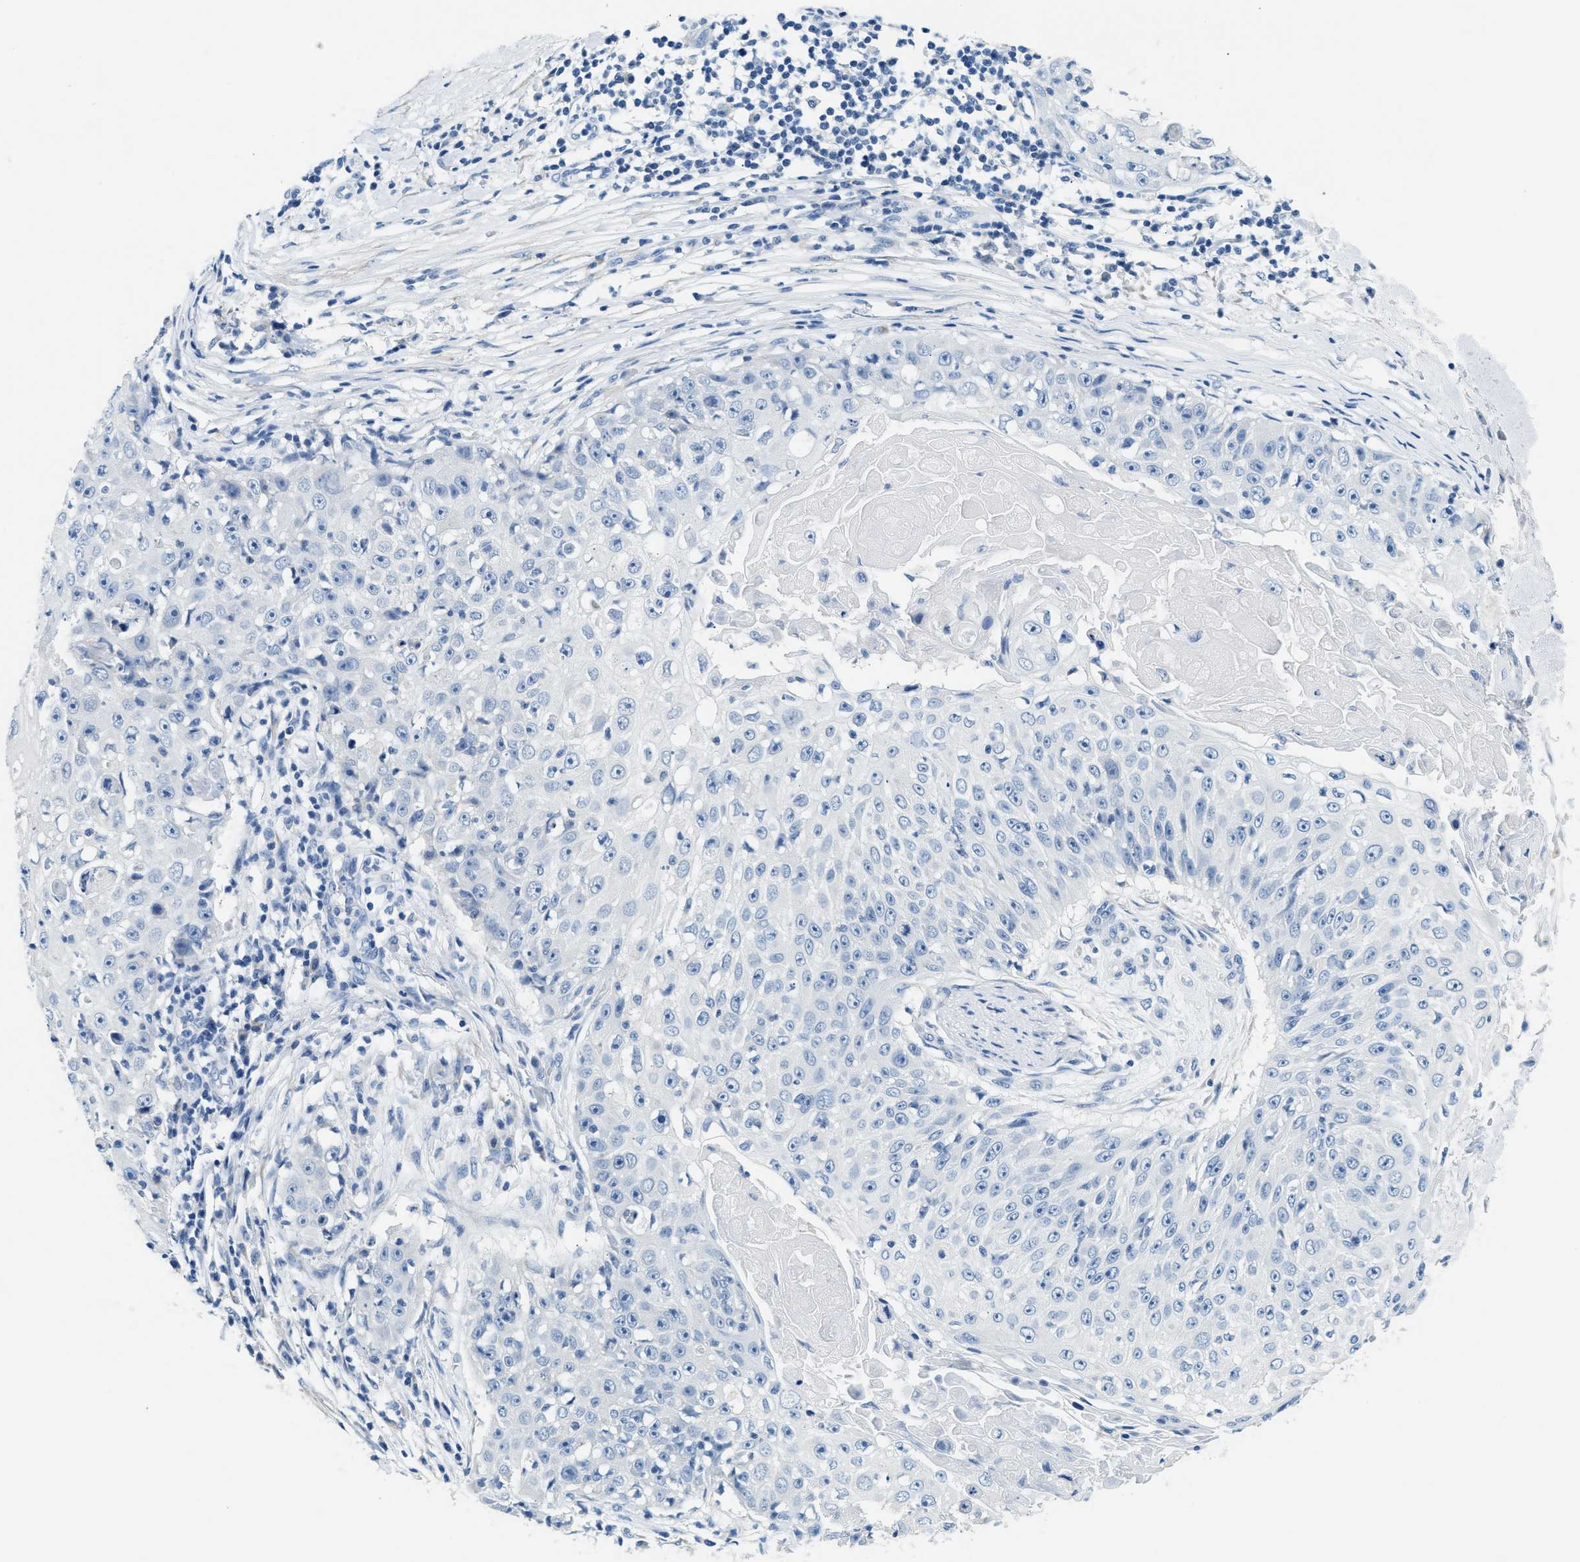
{"staining": {"intensity": "negative", "quantity": "none", "location": "none"}, "tissue": "skin cancer", "cell_type": "Tumor cells", "image_type": "cancer", "snomed": [{"axis": "morphology", "description": "Squamous cell carcinoma, NOS"}, {"axis": "topography", "description": "Skin"}], "caption": "Tumor cells show no significant positivity in skin squamous cell carcinoma. The staining is performed using DAB brown chromogen with nuclei counter-stained in using hematoxylin.", "gene": "CLDN18", "patient": {"sex": "male", "age": 86}}